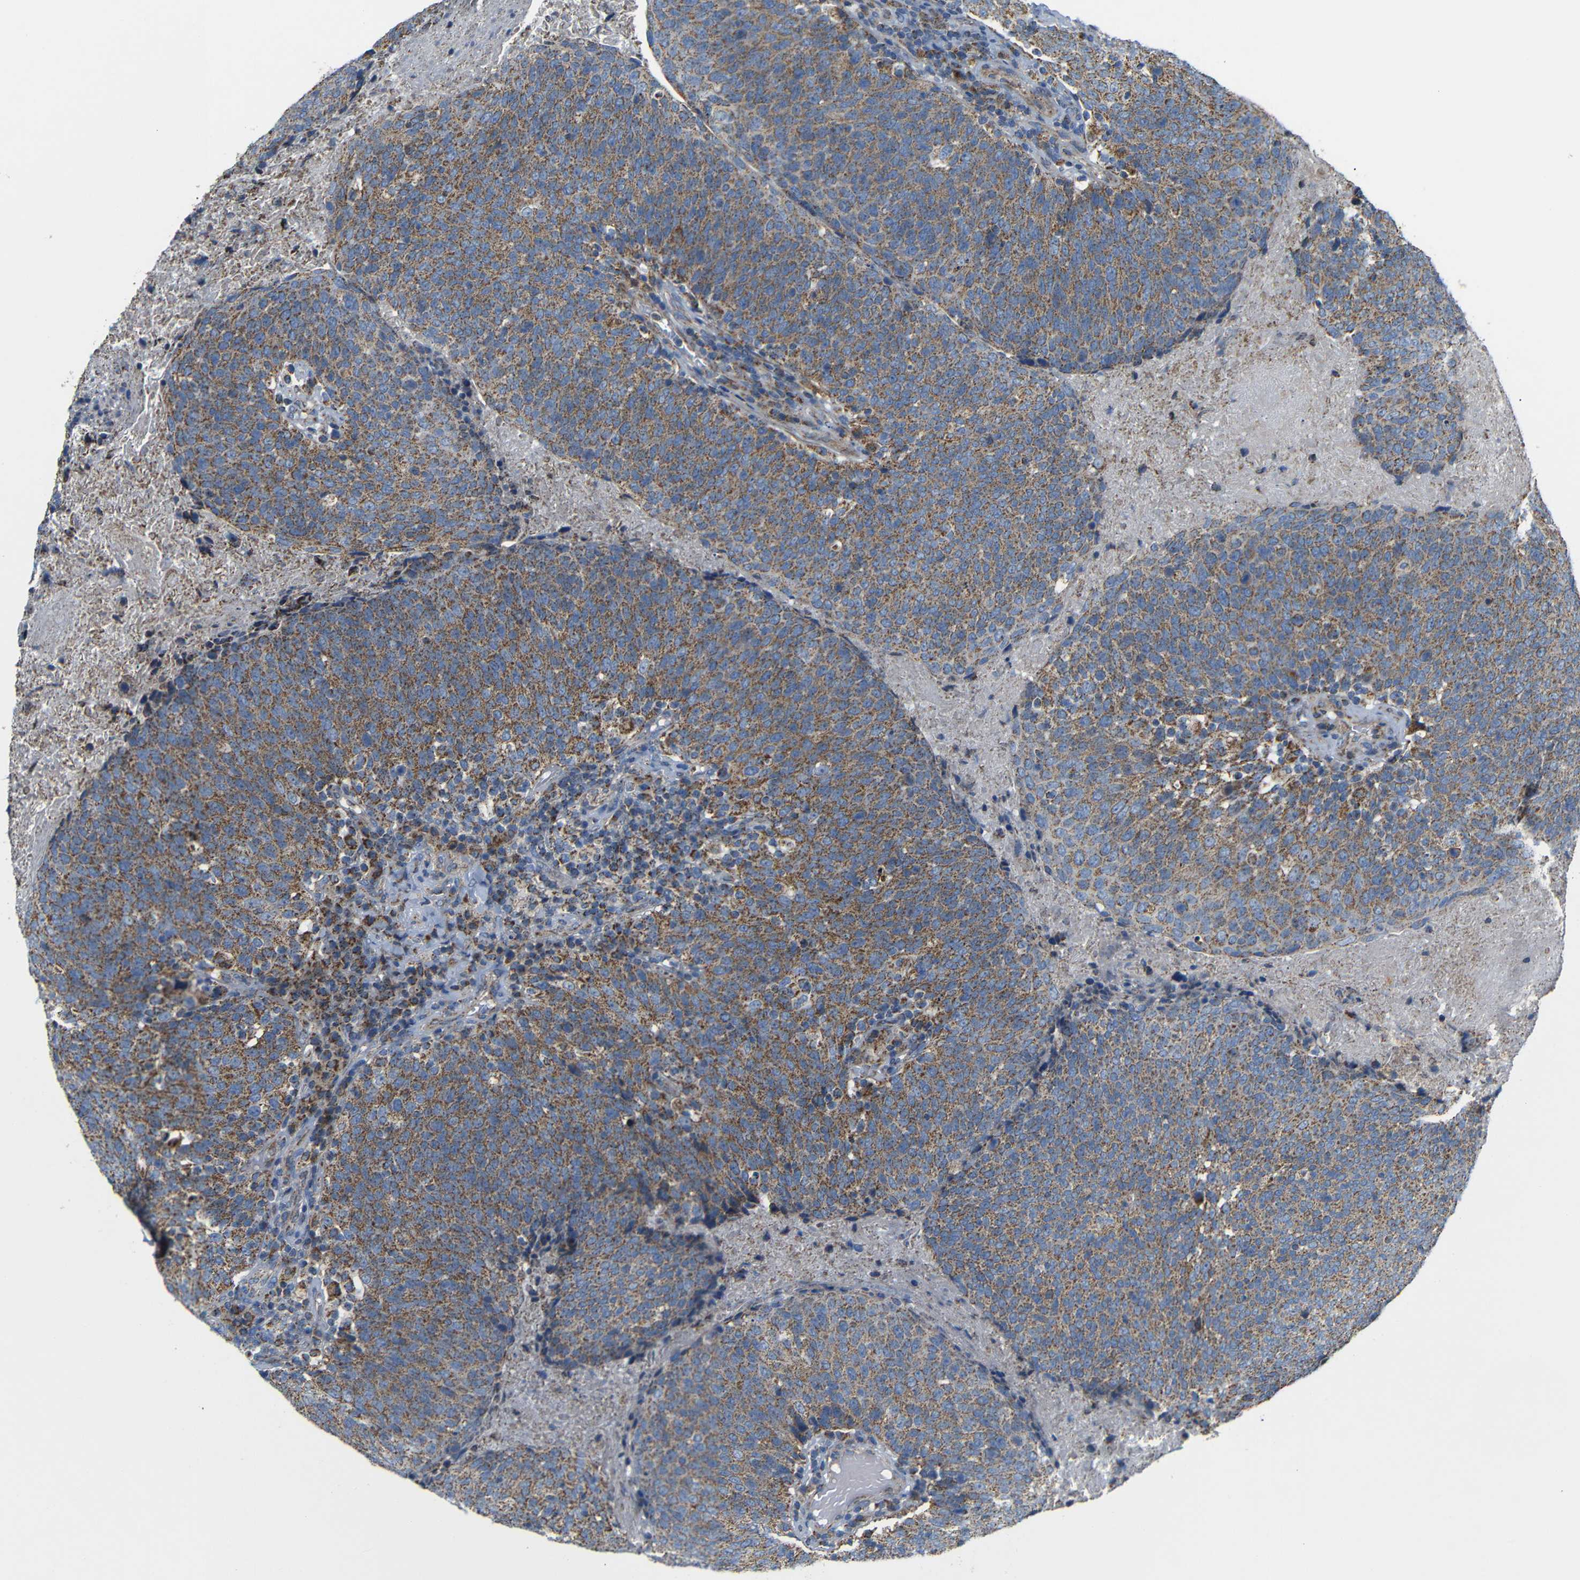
{"staining": {"intensity": "moderate", "quantity": ">75%", "location": "cytoplasmic/membranous"}, "tissue": "head and neck cancer", "cell_type": "Tumor cells", "image_type": "cancer", "snomed": [{"axis": "morphology", "description": "Squamous cell carcinoma, NOS"}, {"axis": "morphology", "description": "Squamous cell carcinoma, metastatic, NOS"}, {"axis": "topography", "description": "Lymph node"}, {"axis": "topography", "description": "Head-Neck"}], "caption": "Immunohistochemistry (IHC) image of human head and neck metastatic squamous cell carcinoma stained for a protein (brown), which shows medium levels of moderate cytoplasmic/membranous staining in approximately >75% of tumor cells.", "gene": "FAM171B", "patient": {"sex": "male", "age": 62}}